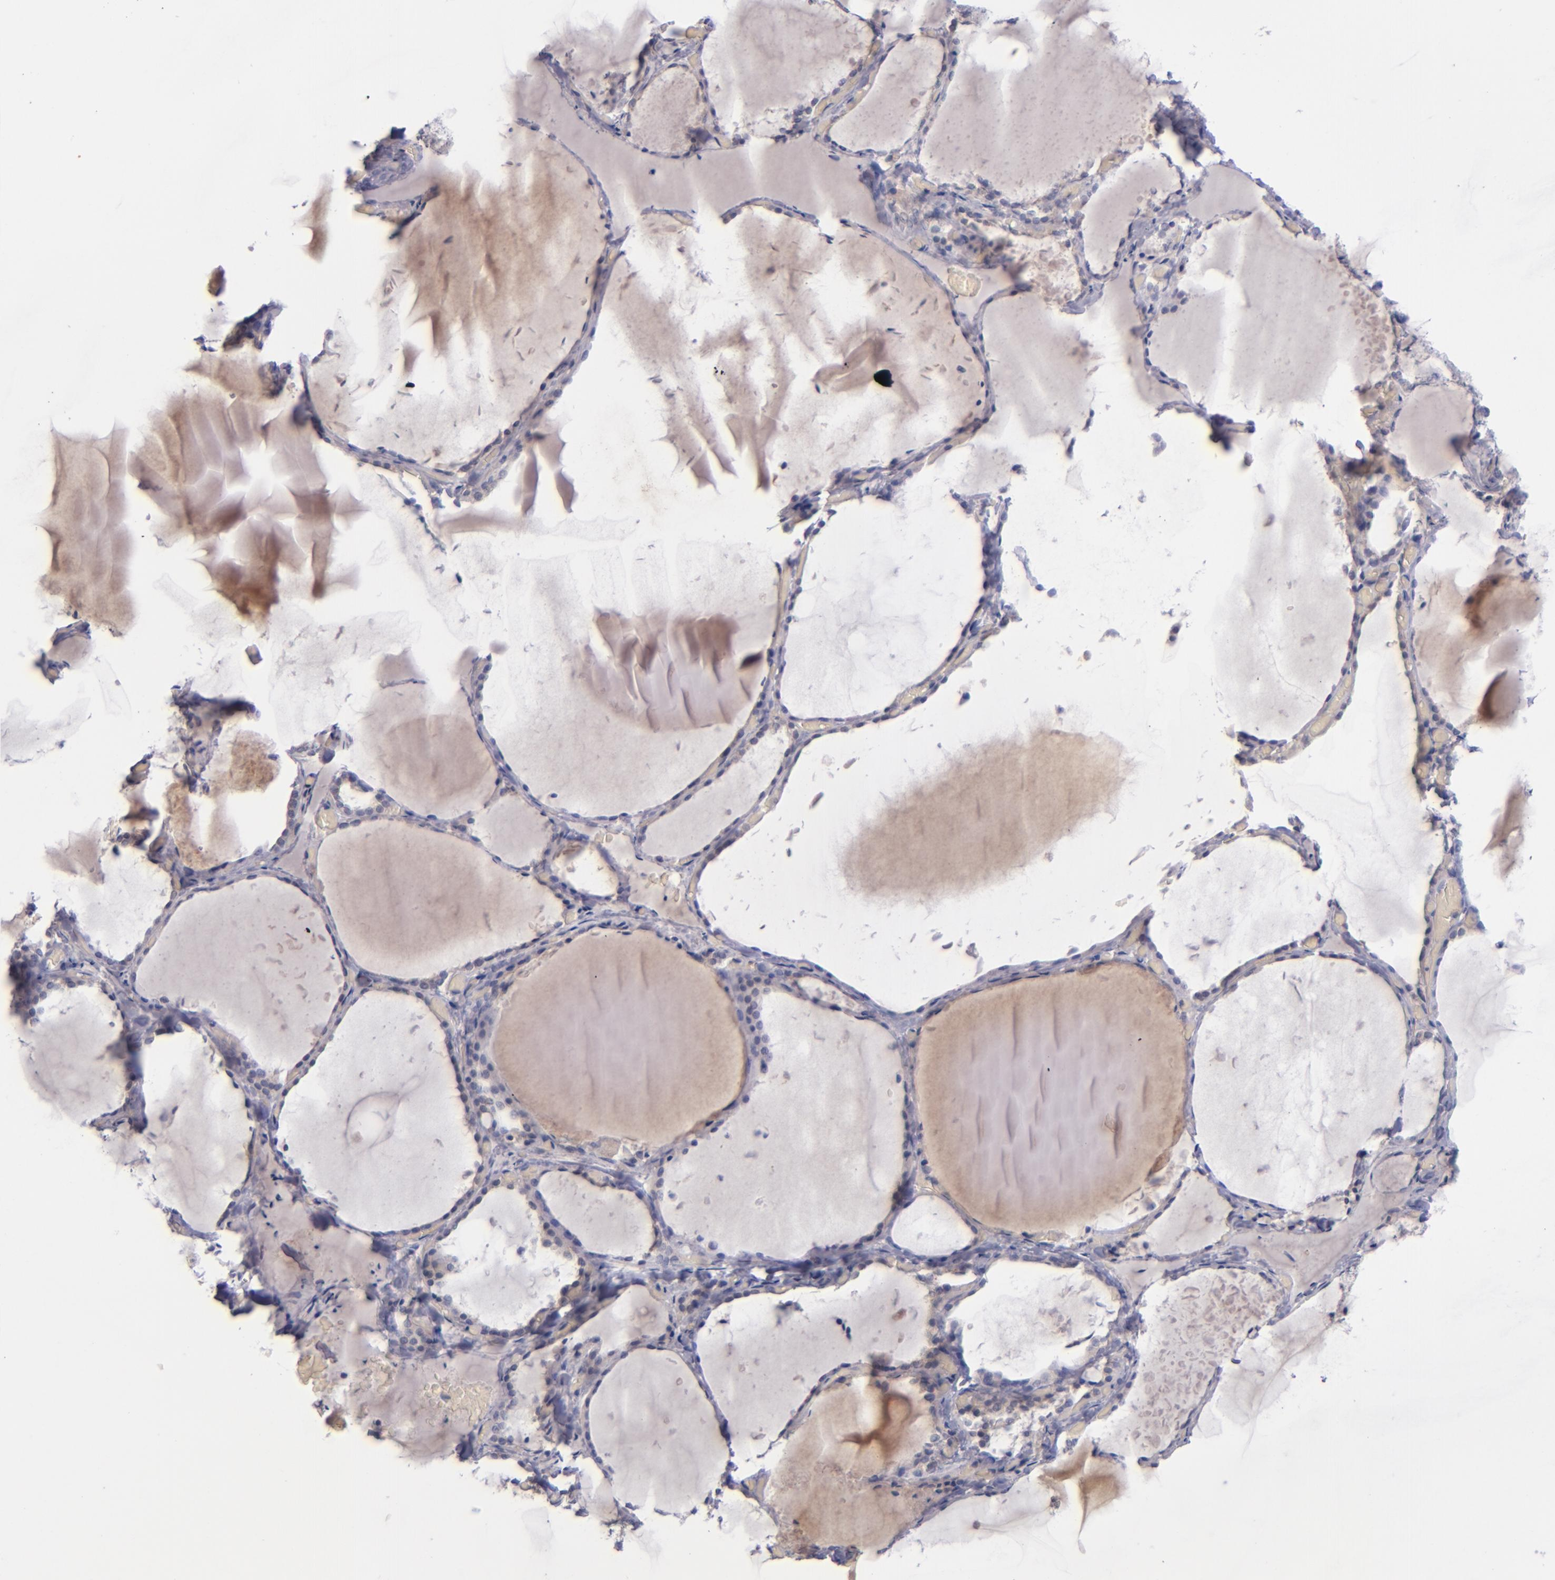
{"staining": {"intensity": "weak", "quantity": "25%-75%", "location": "cytoplasmic/membranous"}, "tissue": "thyroid gland", "cell_type": "Glandular cells", "image_type": "normal", "snomed": [{"axis": "morphology", "description": "Normal tissue, NOS"}, {"axis": "topography", "description": "Thyroid gland"}], "caption": "Unremarkable thyroid gland displays weak cytoplasmic/membranous staining in approximately 25%-75% of glandular cells.", "gene": "TSC2", "patient": {"sex": "female", "age": 22}}